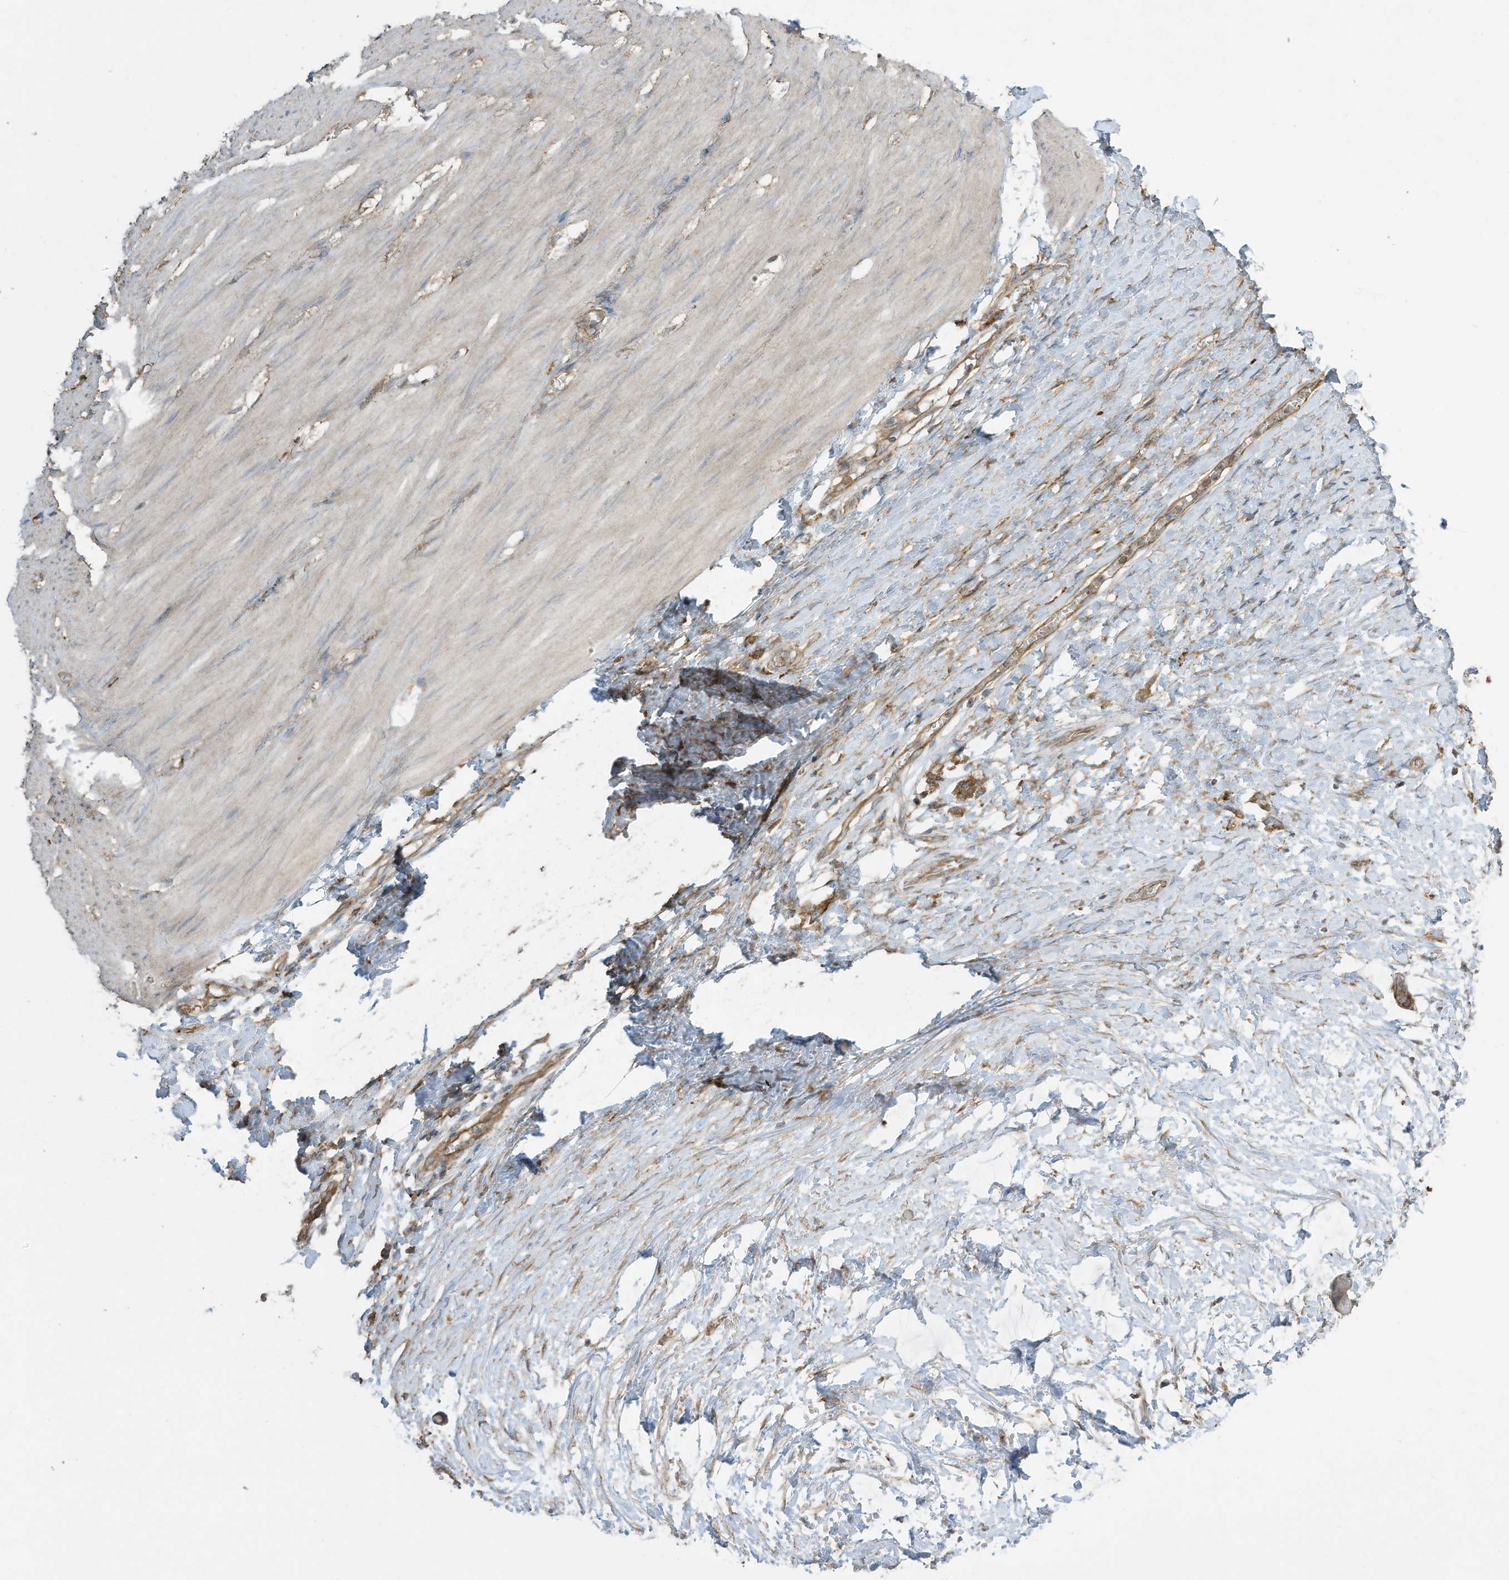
{"staining": {"intensity": "weak", "quantity": "<25%", "location": "cytoplasmic/membranous"}, "tissue": "smooth muscle", "cell_type": "Smooth muscle cells", "image_type": "normal", "snomed": [{"axis": "morphology", "description": "Normal tissue, NOS"}, {"axis": "morphology", "description": "Adenocarcinoma, NOS"}, {"axis": "topography", "description": "Colon"}, {"axis": "topography", "description": "Peripheral nerve tissue"}], "caption": "The immunohistochemistry (IHC) photomicrograph has no significant positivity in smooth muscle cells of smooth muscle. Nuclei are stained in blue.", "gene": "CGAS", "patient": {"sex": "male", "age": 14}}